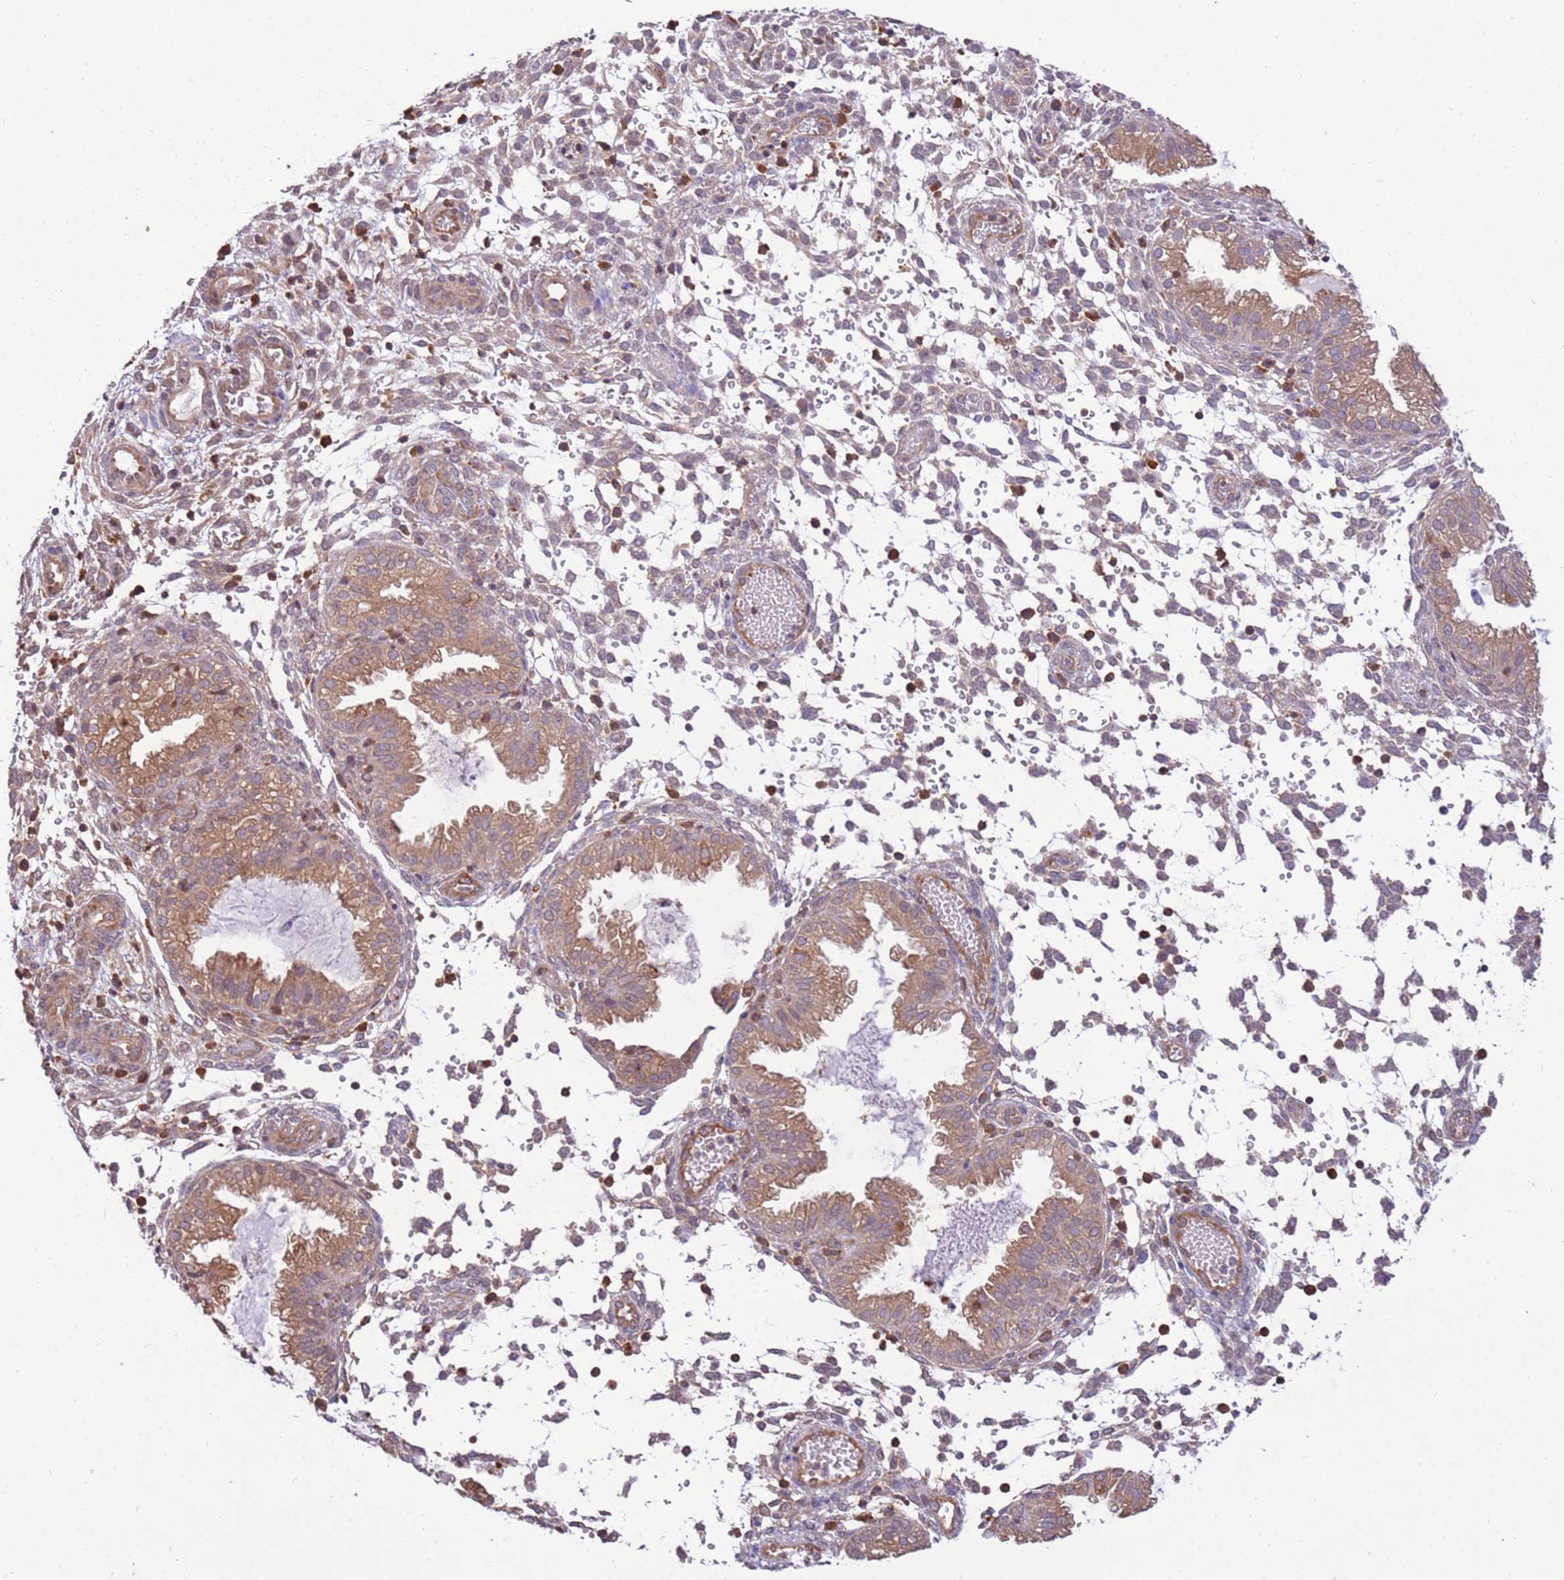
{"staining": {"intensity": "weak", "quantity": "<25%", "location": "cytoplasmic/membranous"}, "tissue": "endometrium", "cell_type": "Cells in endometrial stroma", "image_type": "normal", "snomed": [{"axis": "morphology", "description": "Normal tissue, NOS"}, {"axis": "topography", "description": "Endometrium"}], "caption": "DAB (3,3'-diaminobenzidine) immunohistochemical staining of normal human endometrium reveals no significant positivity in cells in endometrial stroma. Brightfield microscopy of immunohistochemistry stained with DAB (brown) and hematoxylin (blue), captured at high magnification.", "gene": "STIP1", "patient": {"sex": "female", "age": 33}}